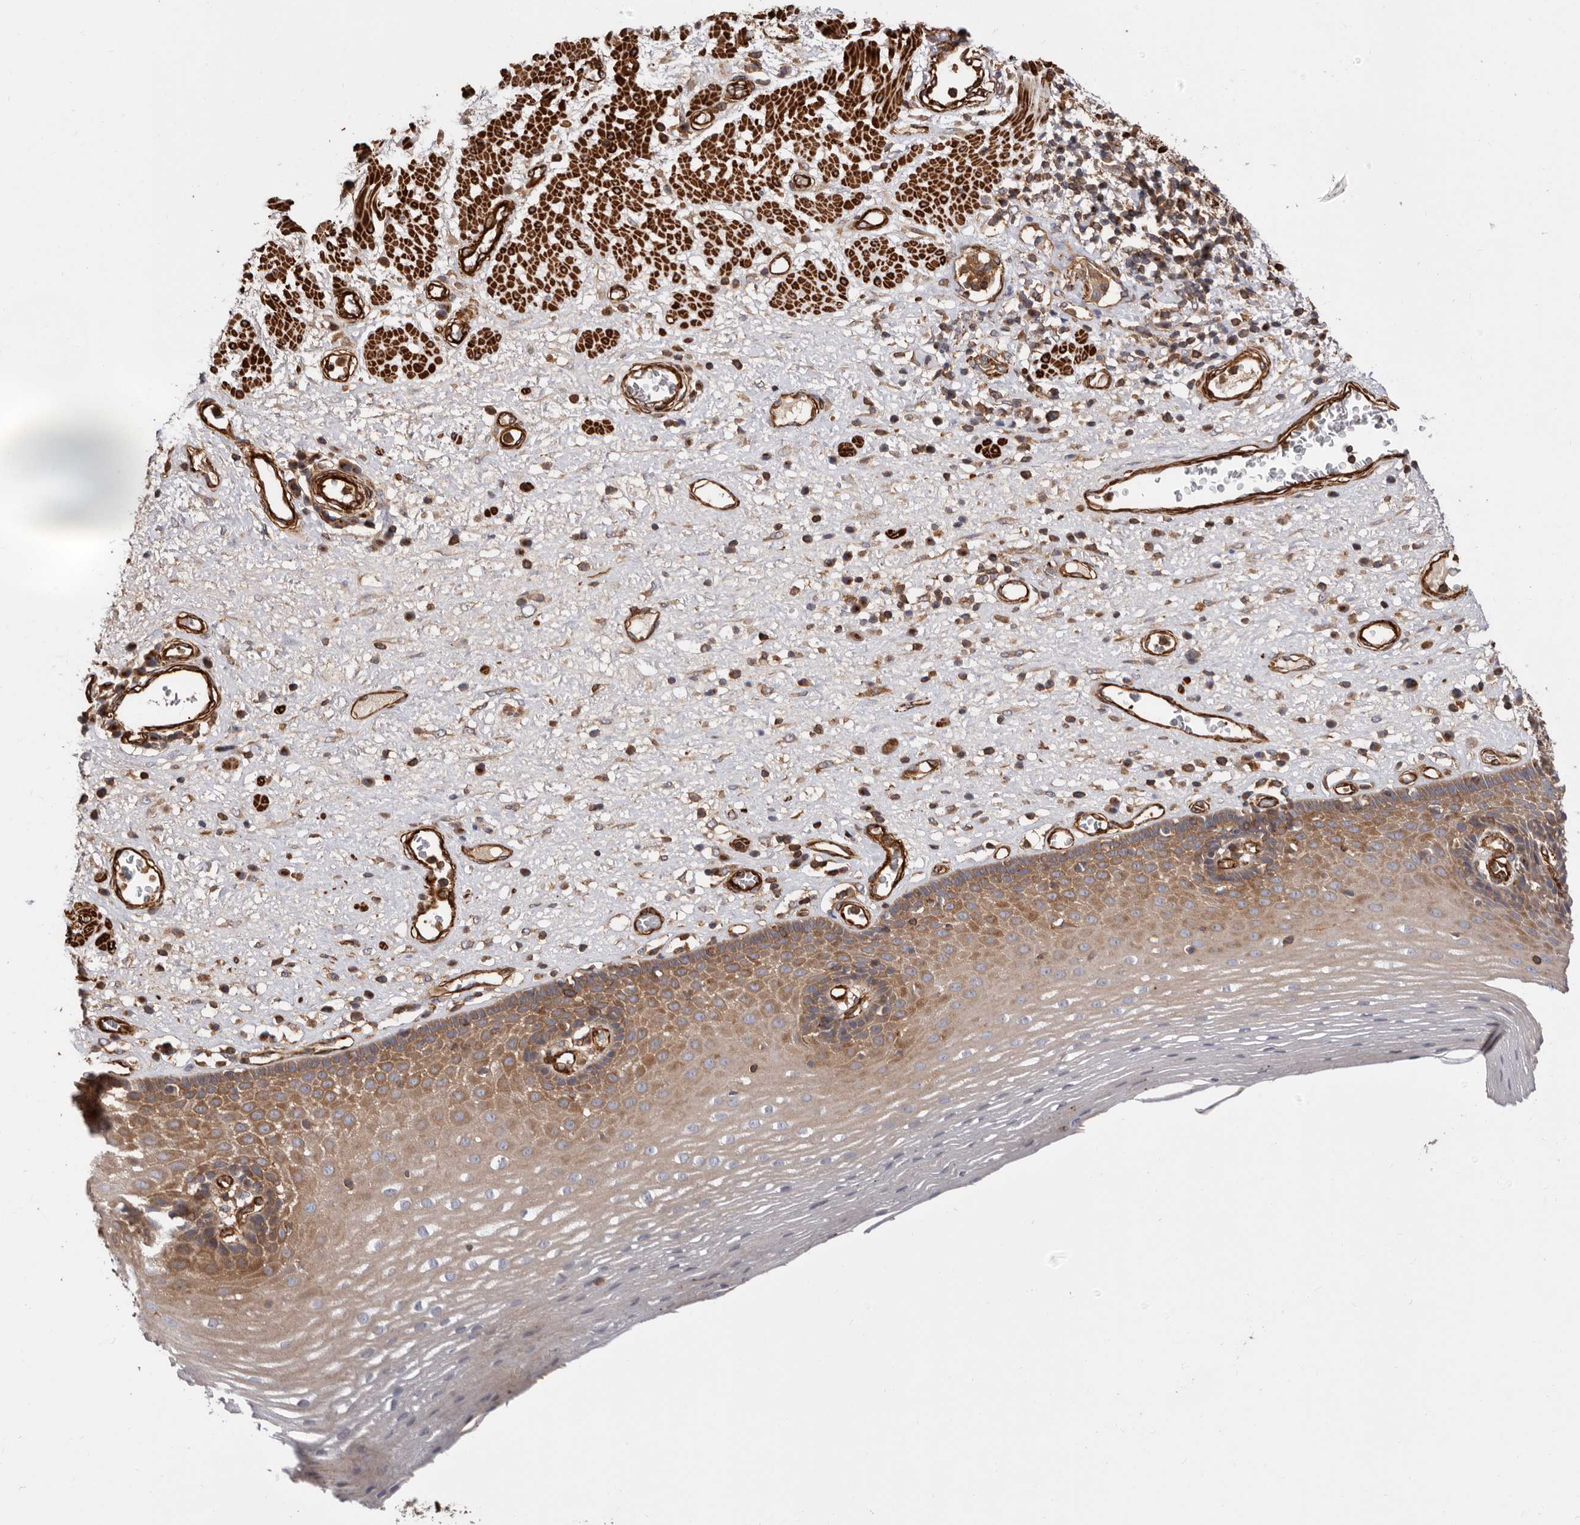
{"staining": {"intensity": "moderate", "quantity": ">75%", "location": "cytoplasmic/membranous"}, "tissue": "esophagus", "cell_type": "Squamous epithelial cells", "image_type": "normal", "snomed": [{"axis": "morphology", "description": "Normal tissue, NOS"}, {"axis": "morphology", "description": "Adenocarcinoma, NOS"}, {"axis": "topography", "description": "Esophagus"}], "caption": "Immunohistochemistry photomicrograph of unremarkable esophagus stained for a protein (brown), which shows medium levels of moderate cytoplasmic/membranous positivity in about >75% of squamous epithelial cells.", "gene": "TMC7", "patient": {"sex": "male", "age": 62}}